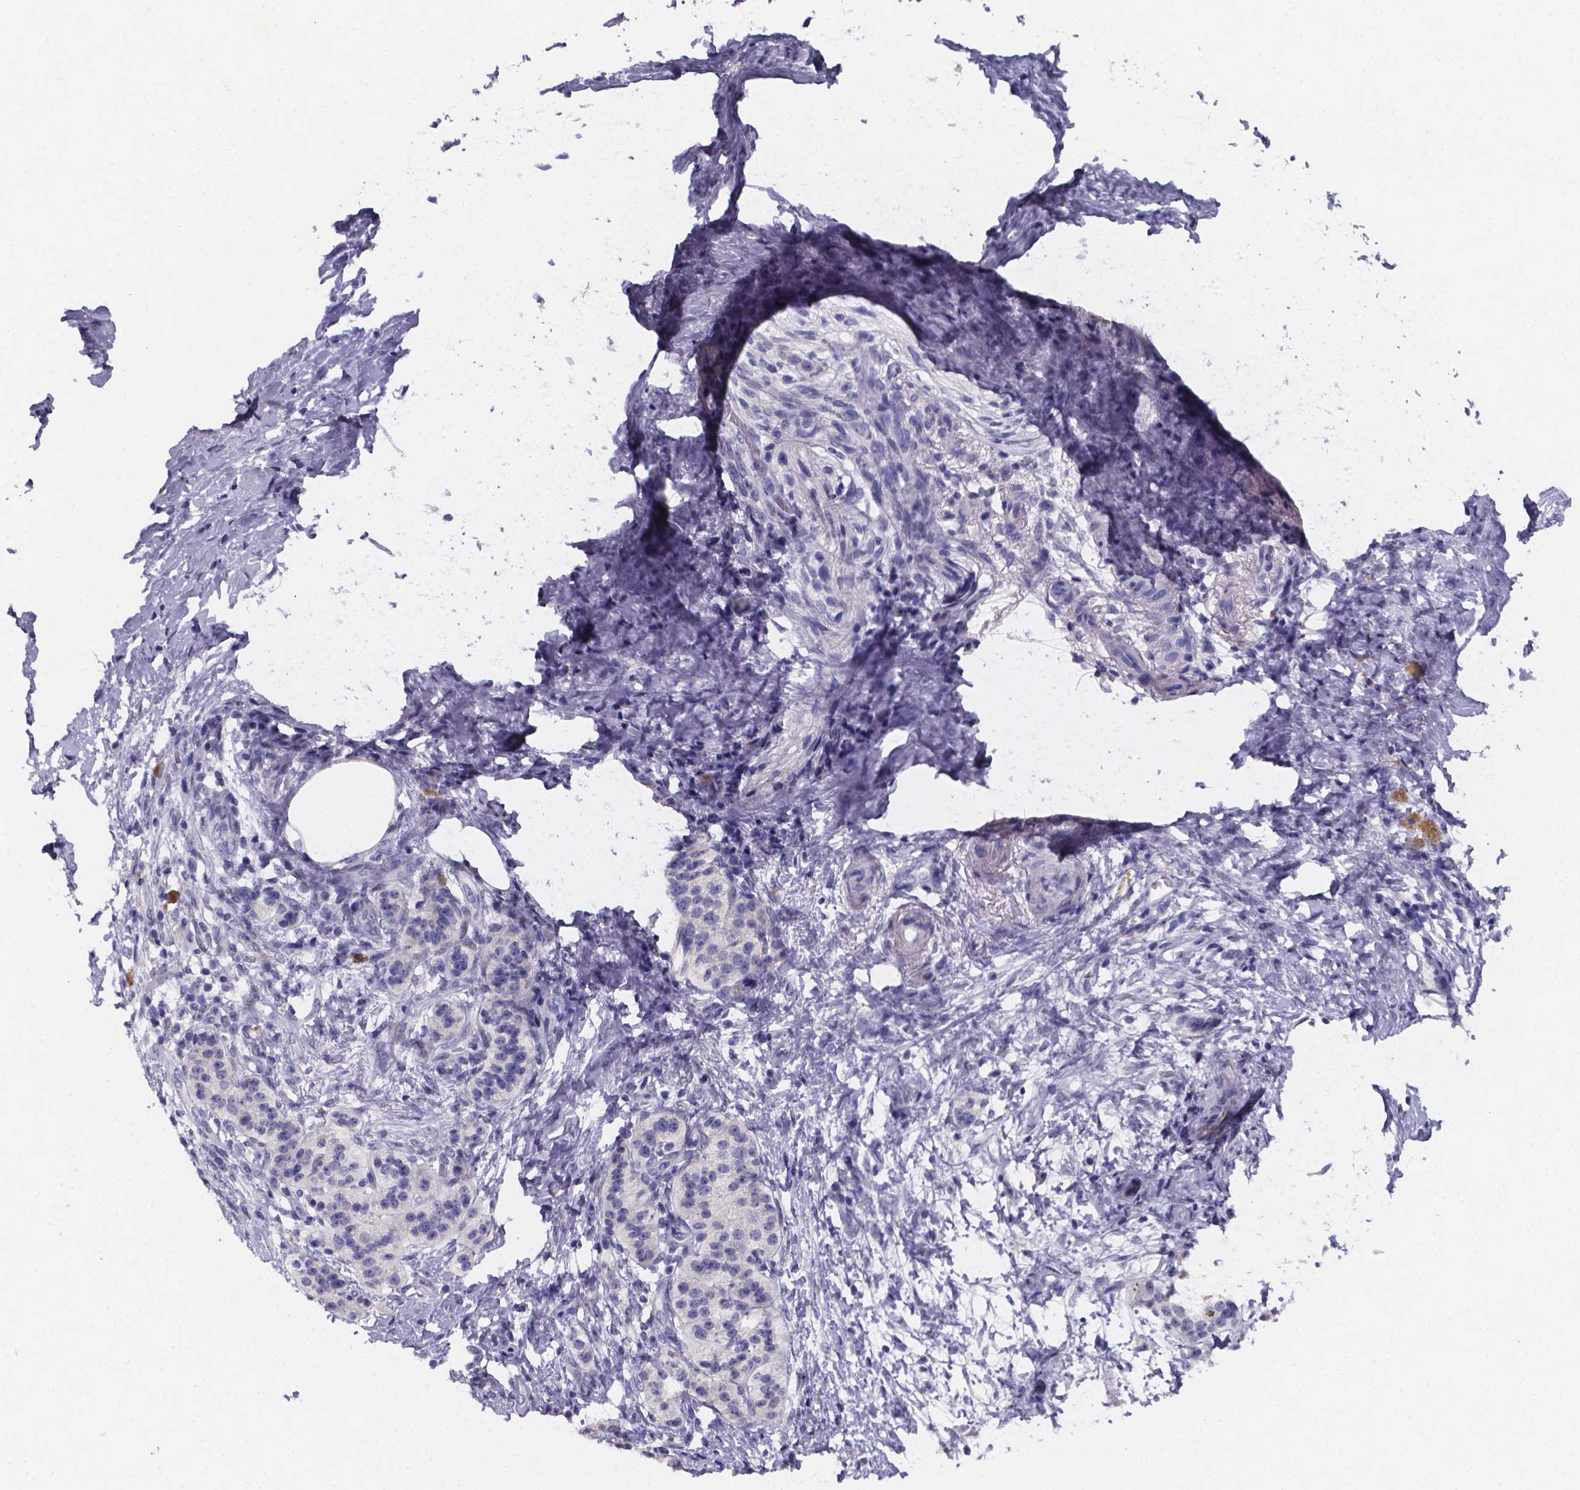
{"staining": {"intensity": "negative", "quantity": "none", "location": "none"}, "tissue": "pancreatic cancer", "cell_type": "Tumor cells", "image_type": "cancer", "snomed": [{"axis": "morphology", "description": "Adenocarcinoma, NOS"}, {"axis": "topography", "description": "Pancreas"}], "caption": "Tumor cells show no significant staining in pancreatic cancer.", "gene": "PAH", "patient": {"sex": "female", "age": 72}}